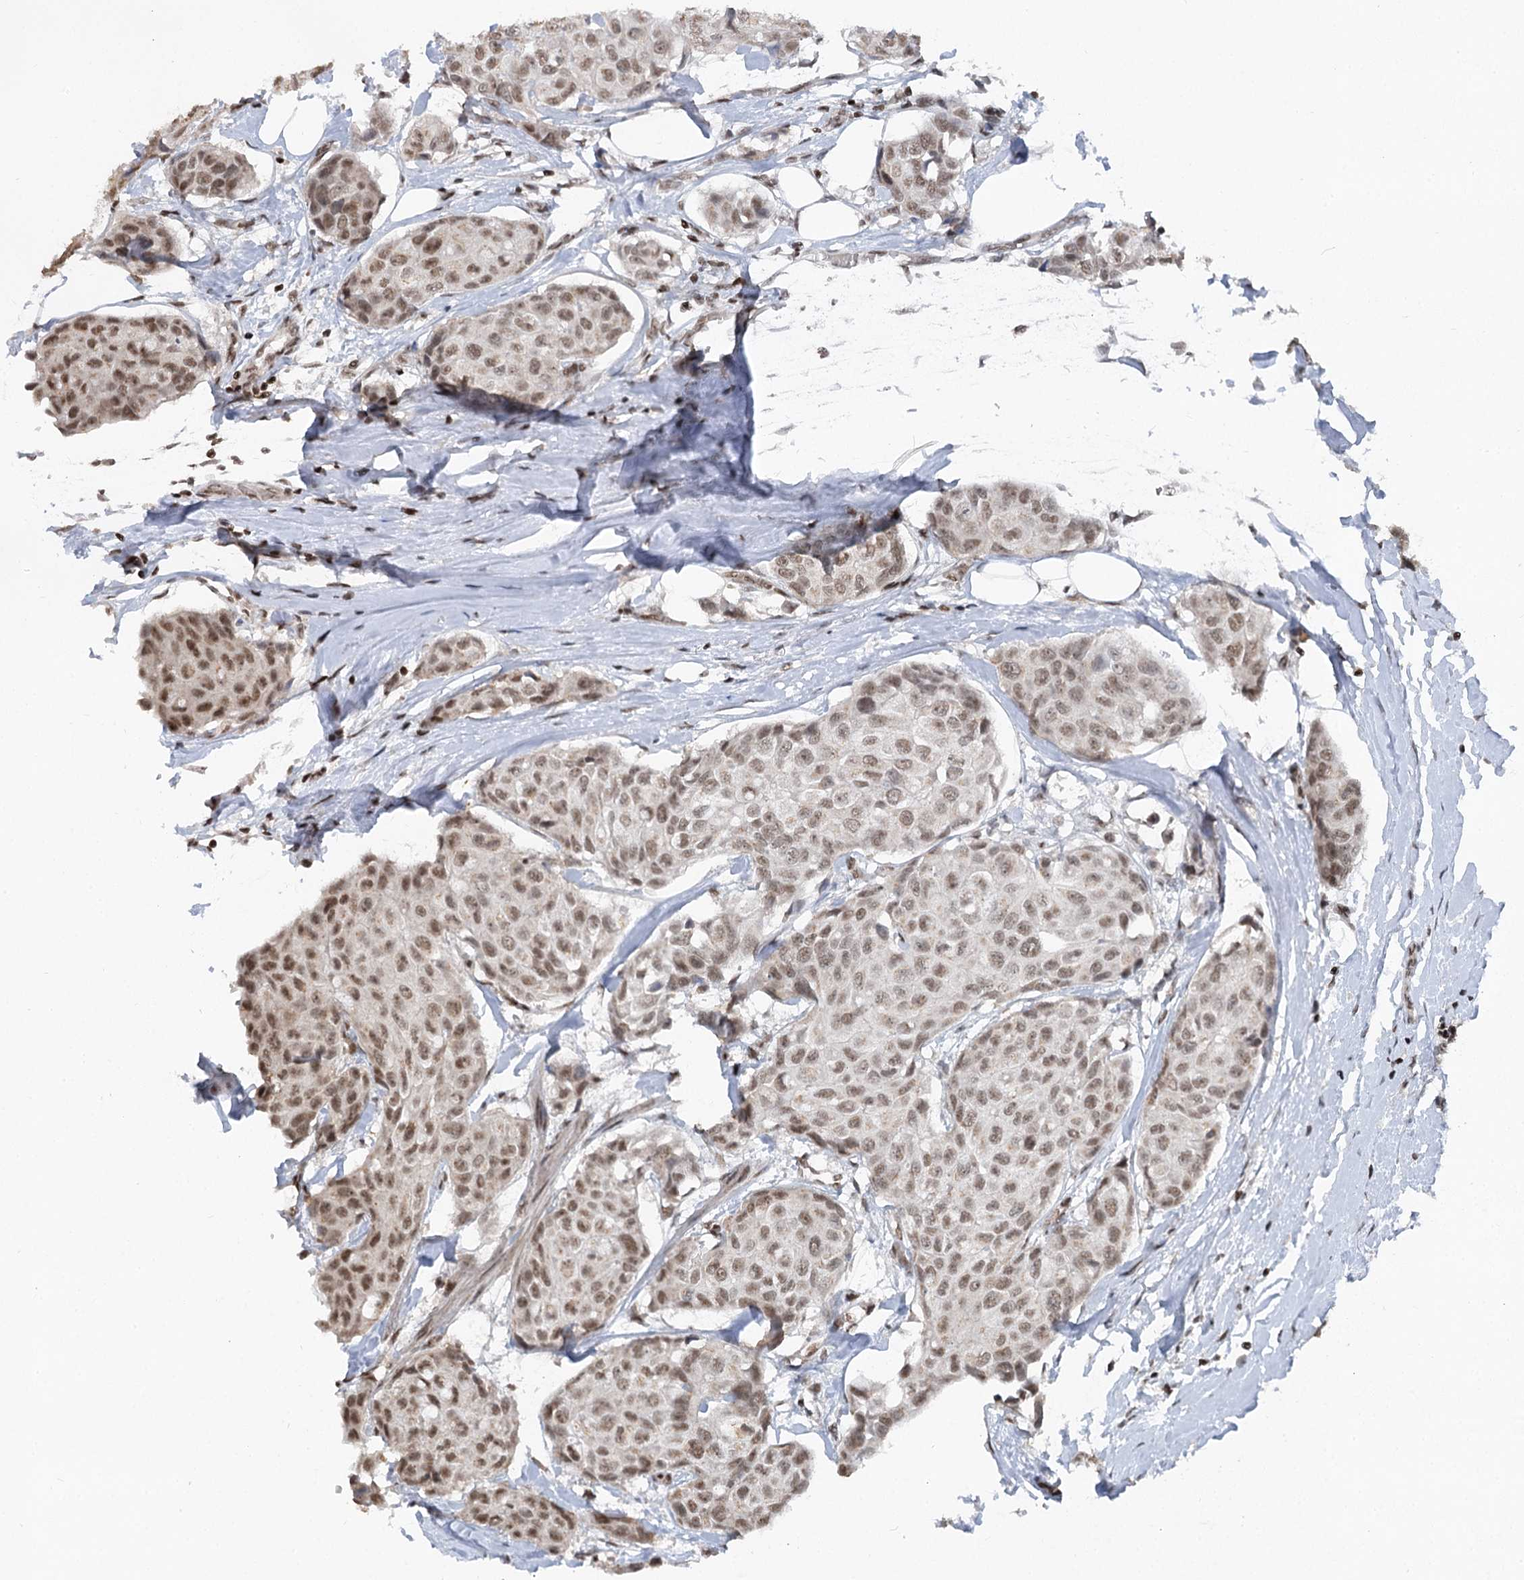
{"staining": {"intensity": "moderate", "quantity": ">75%", "location": "nuclear"}, "tissue": "breast cancer", "cell_type": "Tumor cells", "image_type": "cancer", "snomed": [{"axis": "morphology", "description": "Duct carcinoma"}, {"axis": "topography", "description": "Breast"}], "caption": "Immunohistochemical staining of human breast invasive ductal carcinoma reveals medium levels of moderate nuclear staining in about >75% of tumor cells.", "gene": "CGGBP1", "patient": {"sex": "female", "age": 80}}